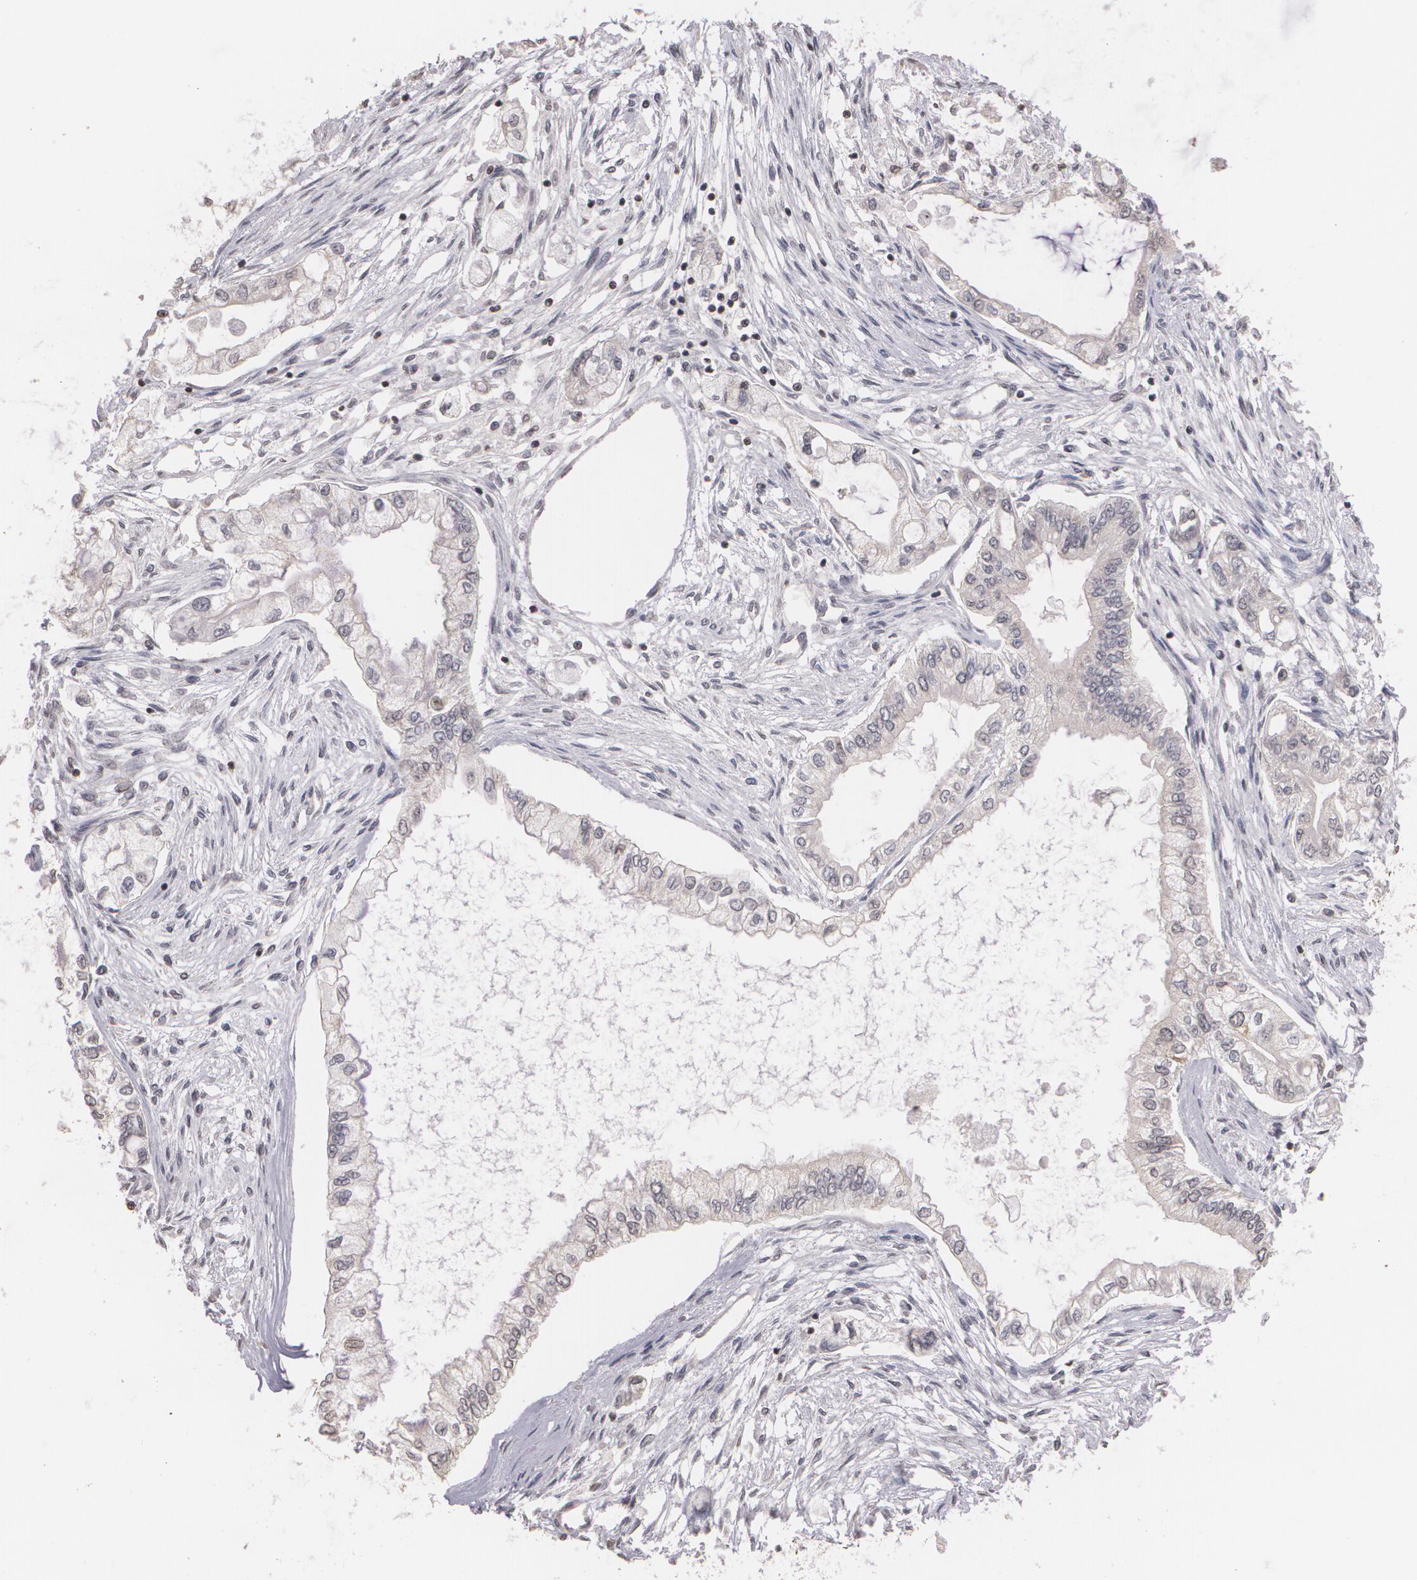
{"staining": {"intensity": "negative", "quantity": "none", "location": "none"}, "tissue": "pancreatic cancer", "cell_type": "Tumor cells", "image_type": "cancer", "snomed": [{"axis": "morphology", "description": "Adenocarcinoma, NOS"}, {"axis": "topography", "description": "Pancreas"}], "caption": "Adenocarcinoma (pancreatic) was stained to show a protein in brown. There is no significant staining in tumor cells. (DAB (3,3'-diaminobenzidine) immunohistochemistry (IHC), high magnification).", "gene": "THRB", "patient": {"sex": "male", "age": 79}}